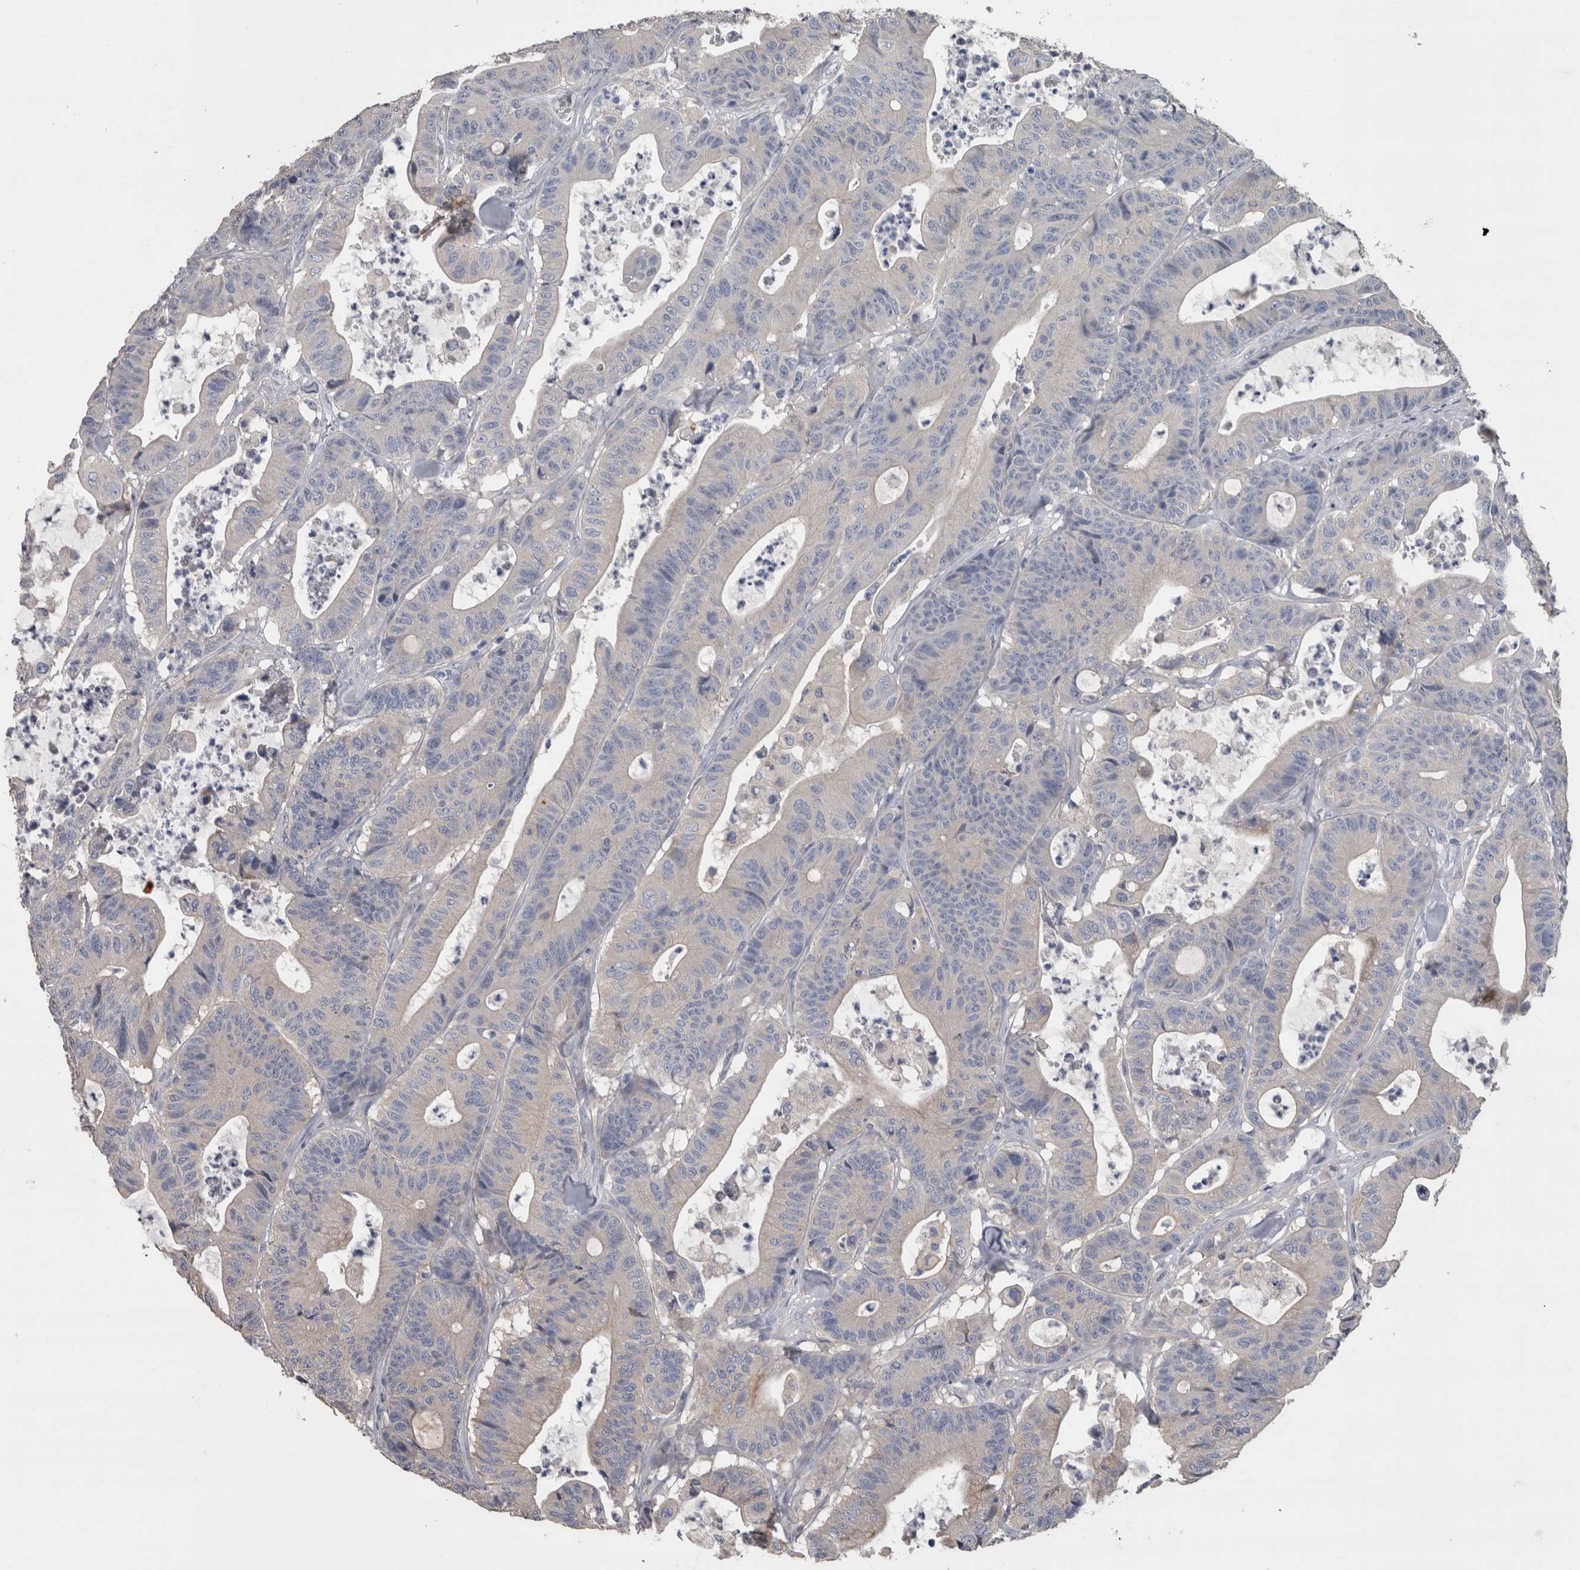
{"staining": {"intensity": "negative", "quantity": "none", "location": "none"}, "tissue": "colorectal cancer", "cell_type": "Tumor cells", "image_type": "cancer", "snomed": [{"axis": "morphology", "description": "Adenocarcinoma, NOS"}, {"axis": "topography", "description": "Colon"}], "caption": "An immunohistochemistry (IHC) image of colorectal cancer is shown. There is no staining in tumor cells of colorectal cancer.", "gene": "EFEMP2", "patient": {"sex": "female", "age": 84}}